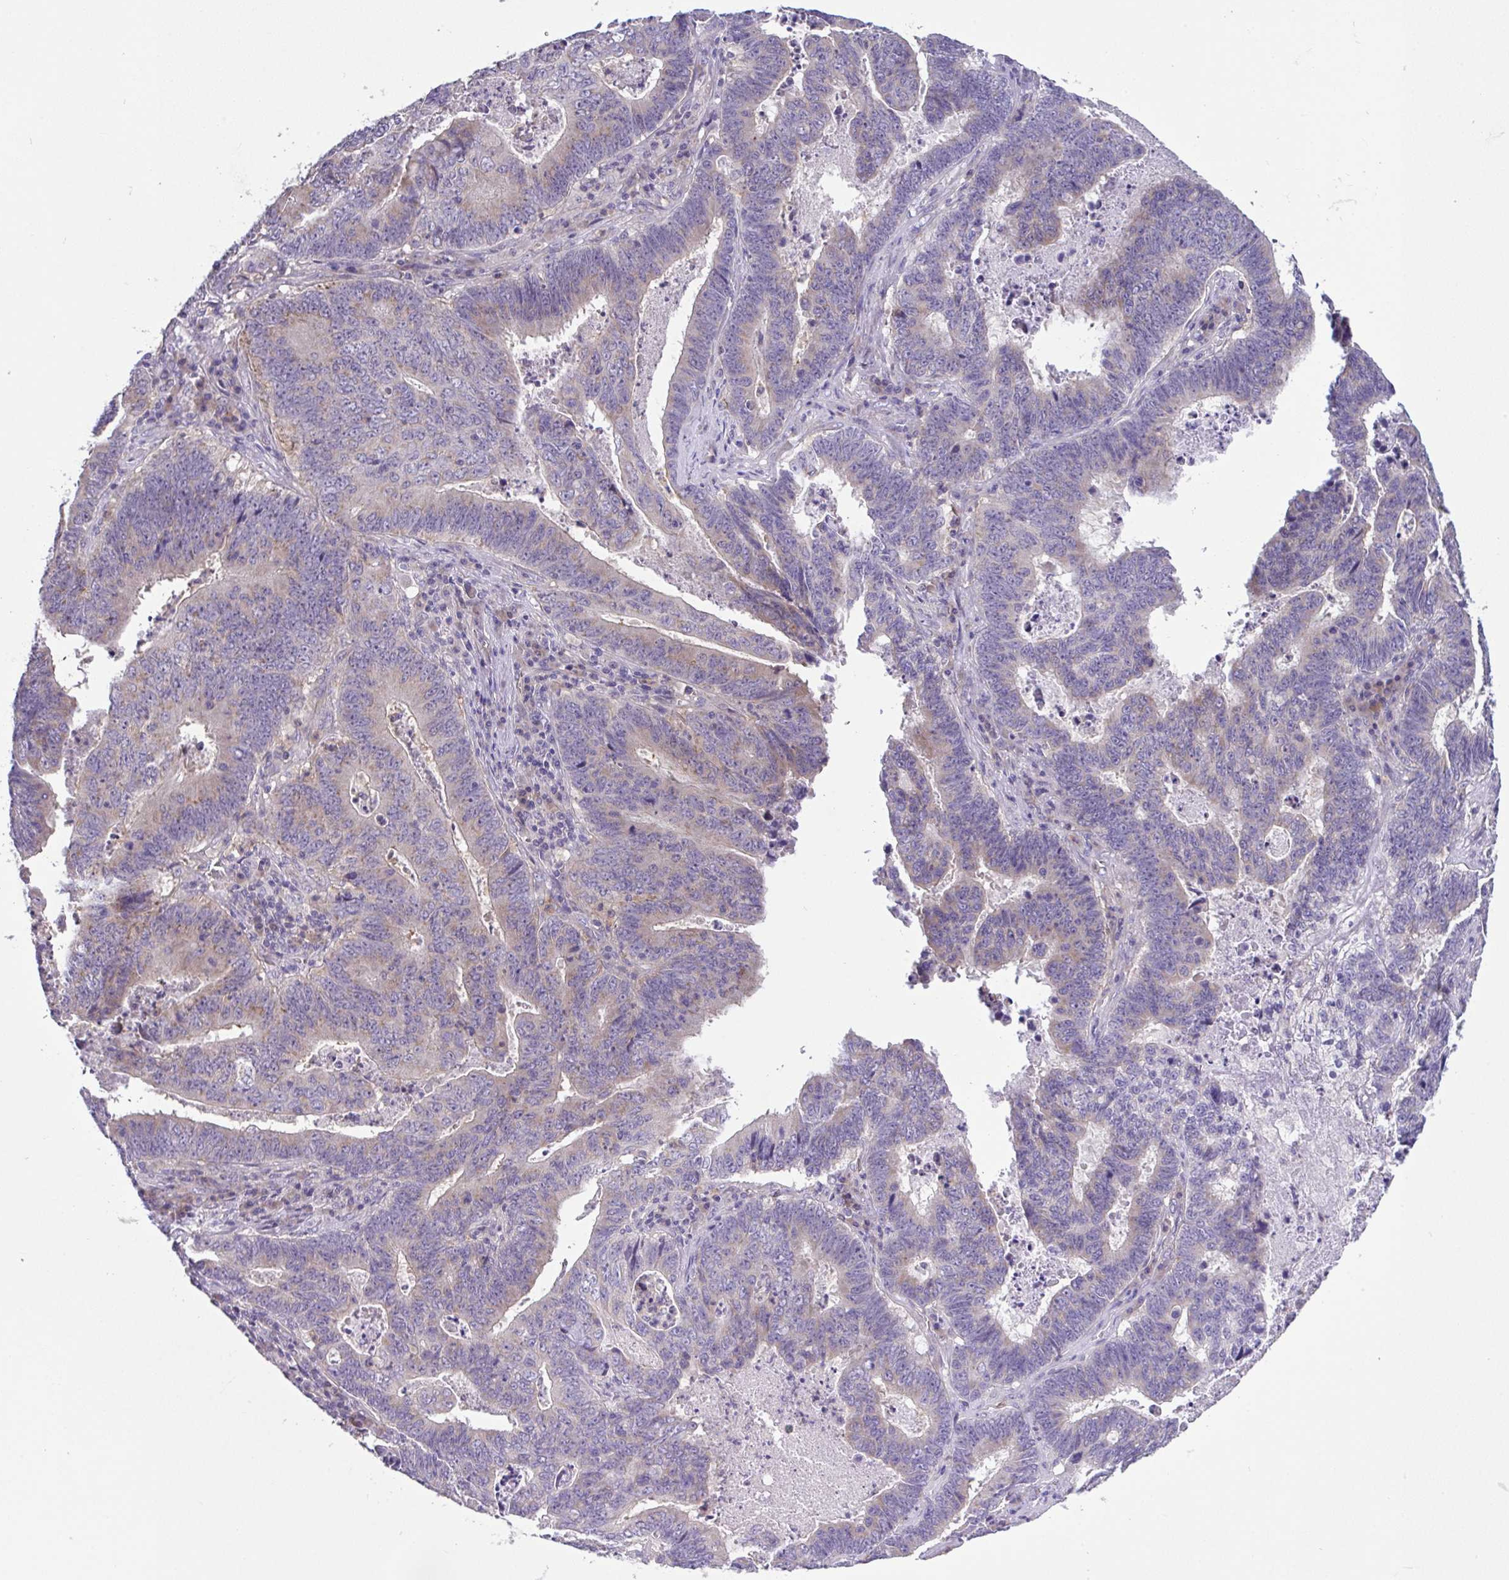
{"staining": {"intensity": "weak", "quantity": "25%-75%", "location": "cytoplasmic/membranous"}, "tissue": "lung cancer", "cell_type": "Tumor cells", "image_type": "cancer", "snomed": [{"axis": "morphology", "description": "Aneuploidy"}, {"axis": "morphology", "description": "Adenocarcinoma, NOS"}, {"axis": "morphology", "description": "Adenocarcinoma primary or metastatic"}, {"axis": "topography", "description": "Lung"}], "caption": "This image exhibits lung cancer (adenocarcinoma) stained with IHC to label a protein in brown. The cytoplasmic/membranous of tumor cells show weak positivity for the protein. Nuclei are counter-stained blue.", "gene": "RHOXF1", "patient": {"sex": "female", "age": 75}}